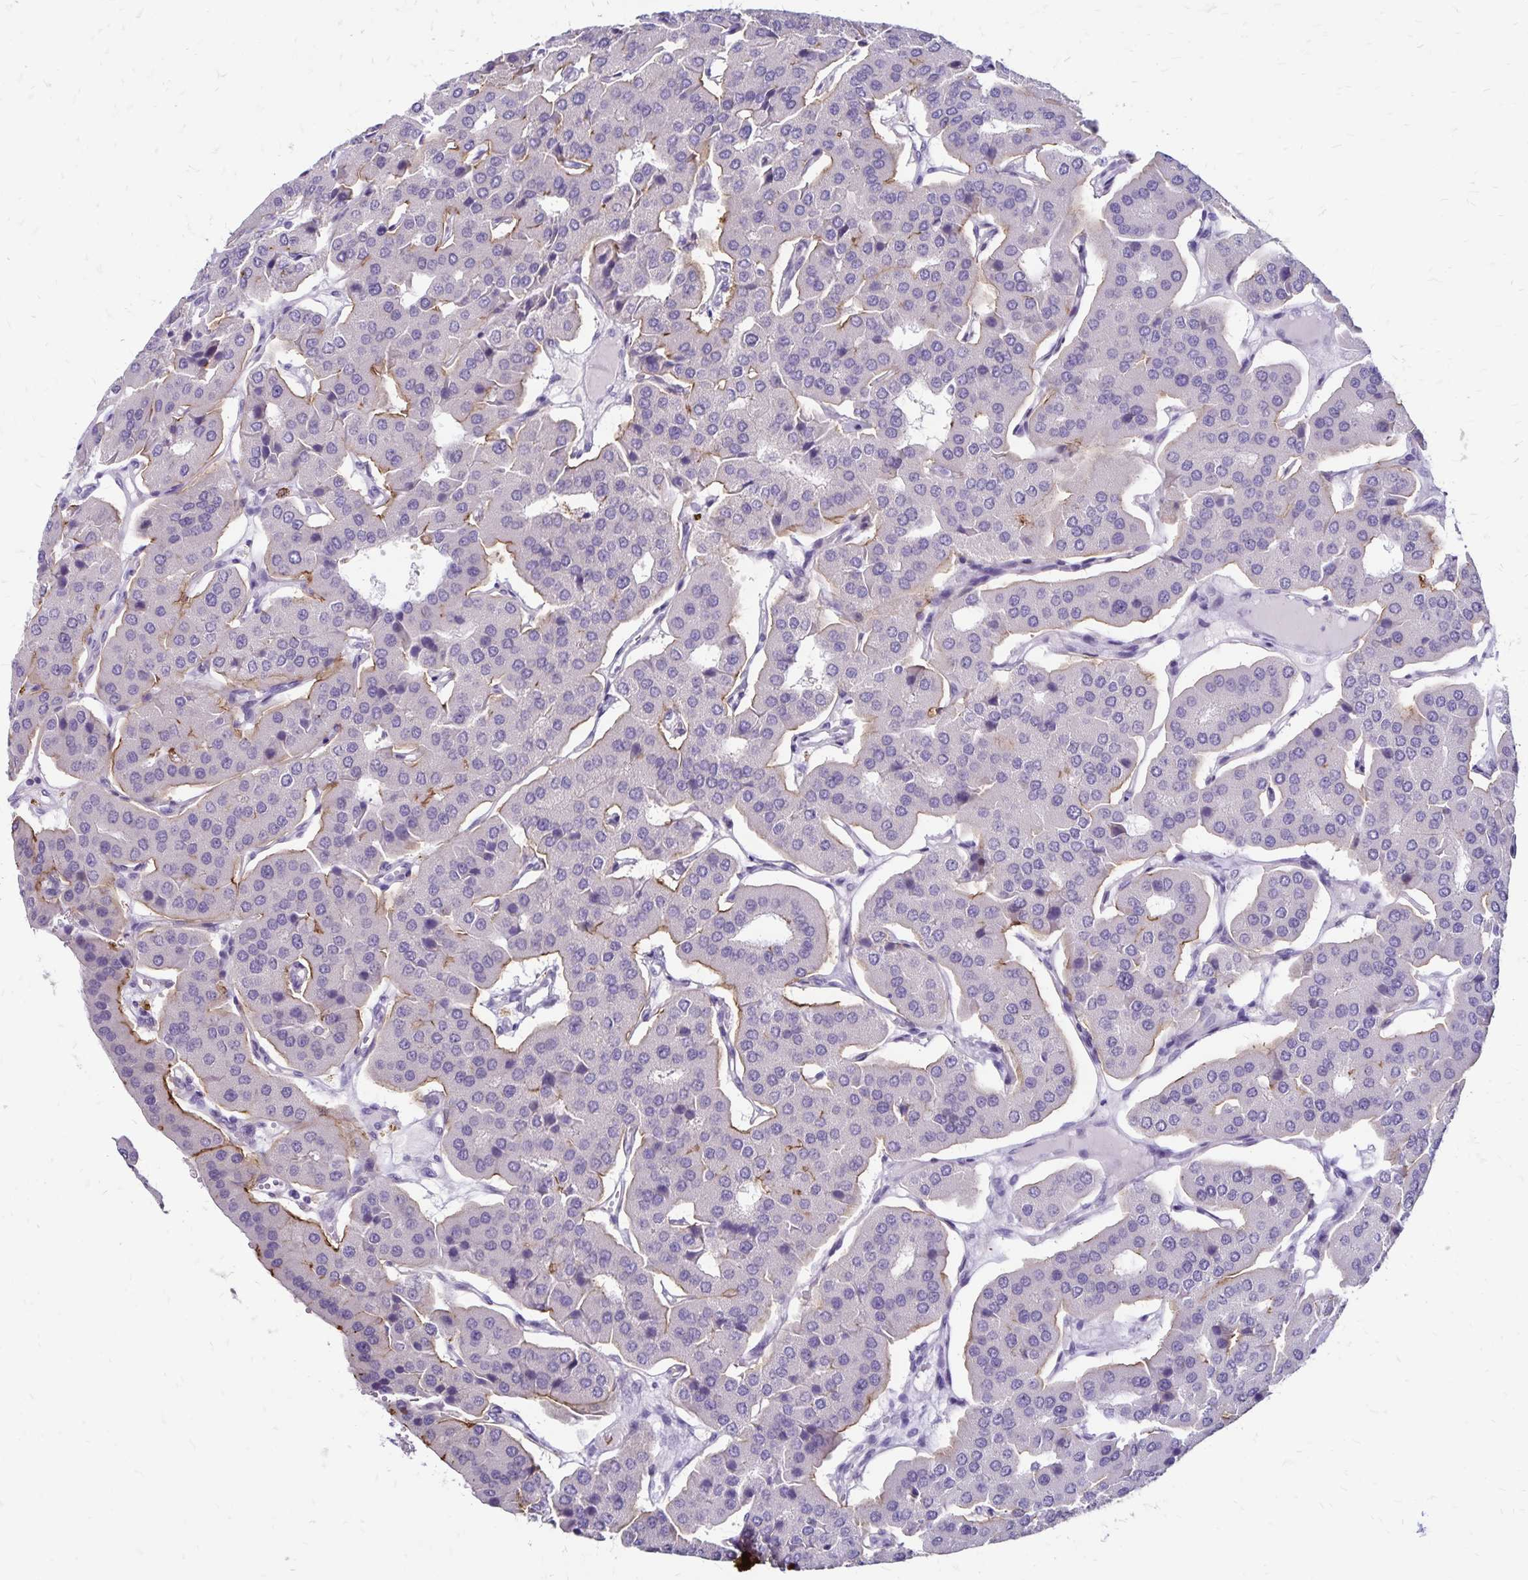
{"staining": {"intensity": "negative", "quantity": "none", "location": "none"}, "tissue": "parathyroid gland", "cell_type": "Glandular cells", "image_type": "normal", "snomed": [{"axis": "morphology", "description": "Normal tissue, NOS"}, {"axis": "morphology", "description": "Adenoma, NOS"}, {"axis": "topography", "description": "Parathyroid gland"}], "caption": "Immunohistochemistry (IHC) of normal parathyroid gland displays no positivity in glandular cells. (DAB immunohistochemistry (IHC), high magnification).", "gene": "TNS3", "patient": {"sex": "female", "age": 86}}